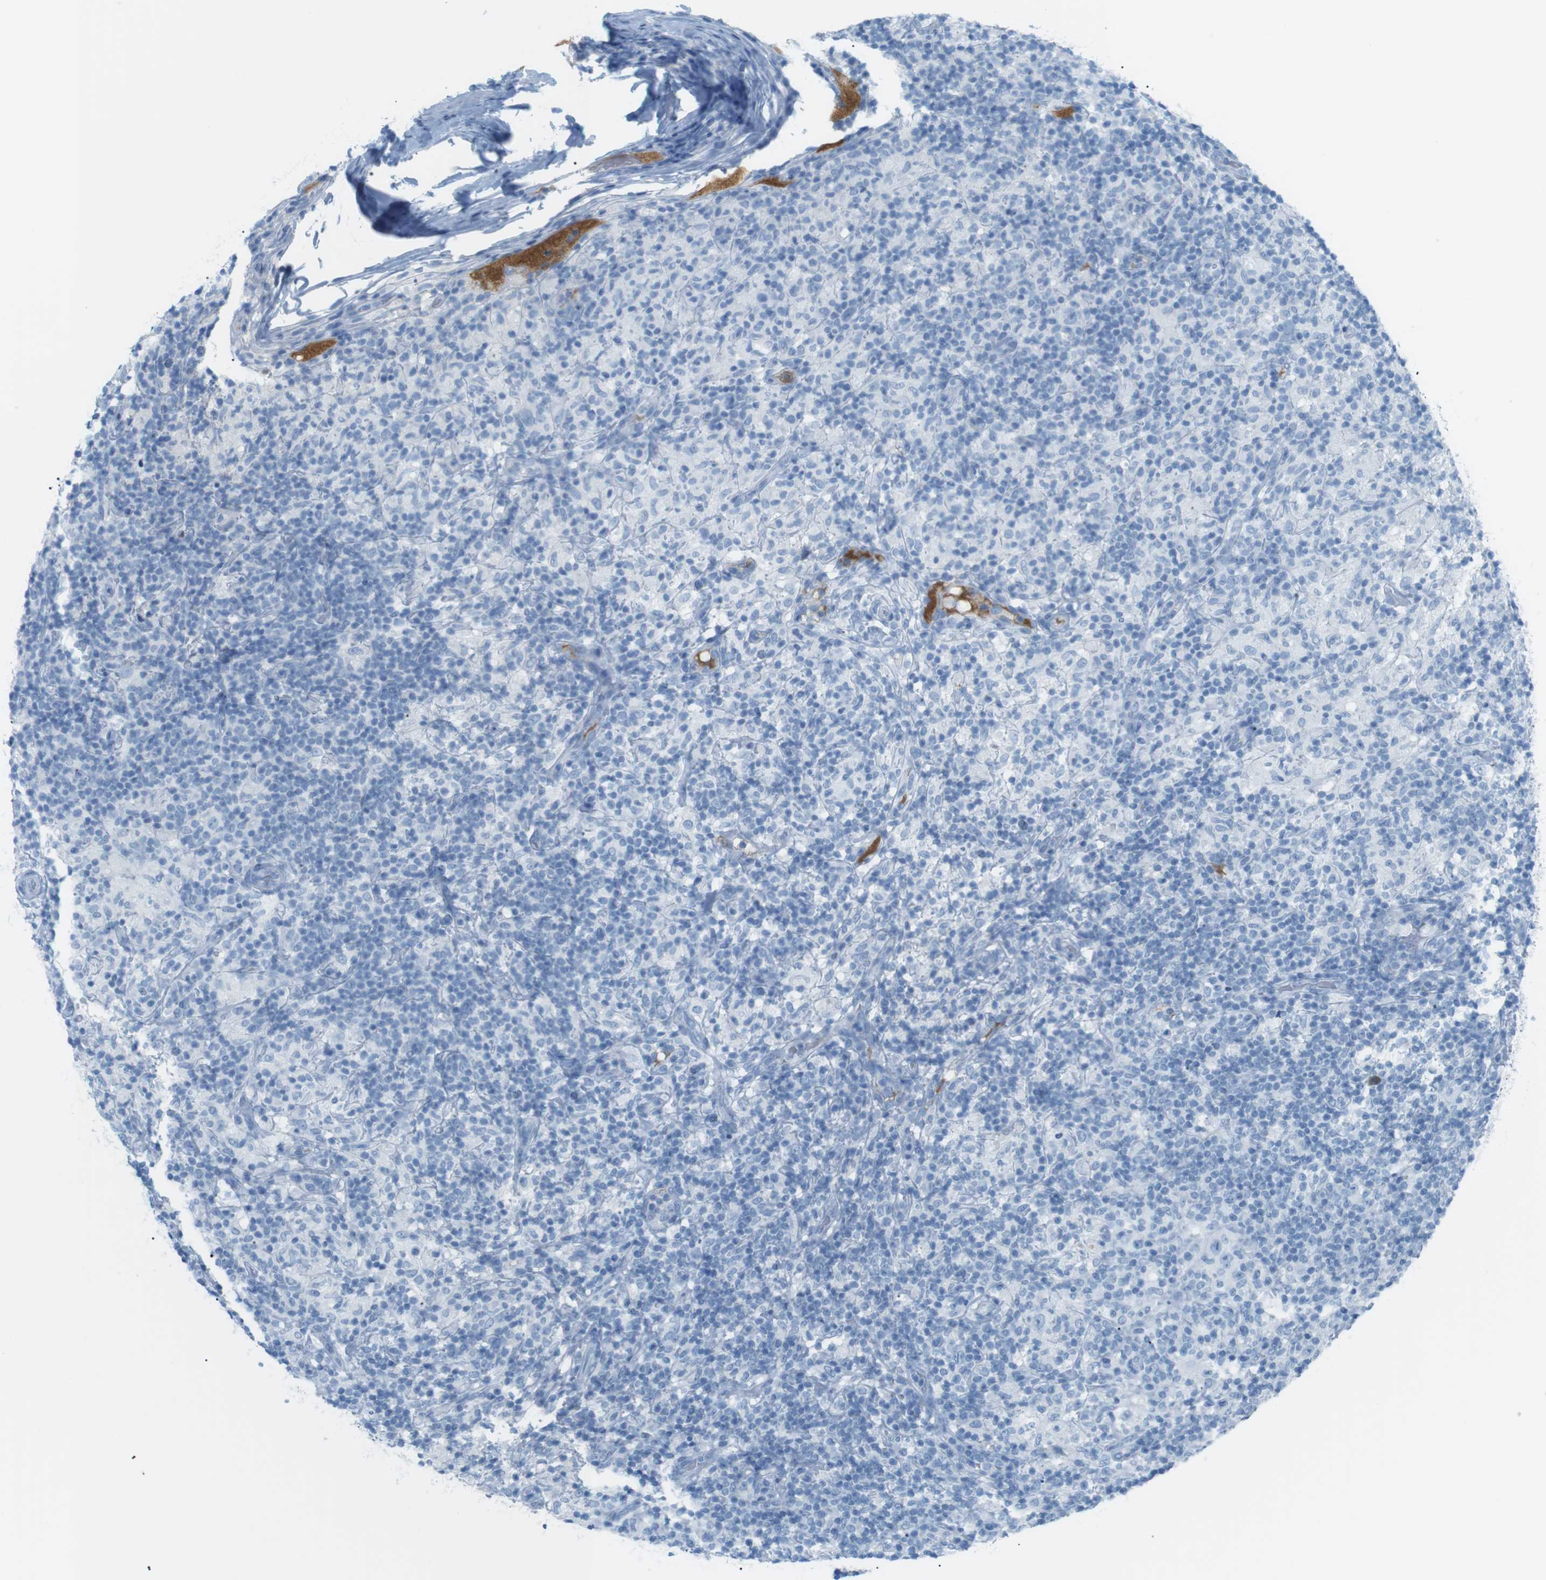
{"staining": {"intensity": "negative", "quantity": "none", "location": "none"}, "tissue": "lymphoma", "cell_type": "Tumor cells", "image_type": "cancer", "snomed": [{"axis": "morphology", "description": "Hodgkin's disease, NOS"}, {"axis": "topography", "description": "Lymph node"}], "caption": "High power microscopy image of an immunohistochemistry micrograph of lymphoma, revealing no significant positivity in tumor cells. Brightfield microscopy of immunohistochemistry (IHC) stained with DAB (brown) and hematoxylin (blue), captured at high magnification.", "gene": "AZGP1", "patient": {"sex": "male", "age": 70}}